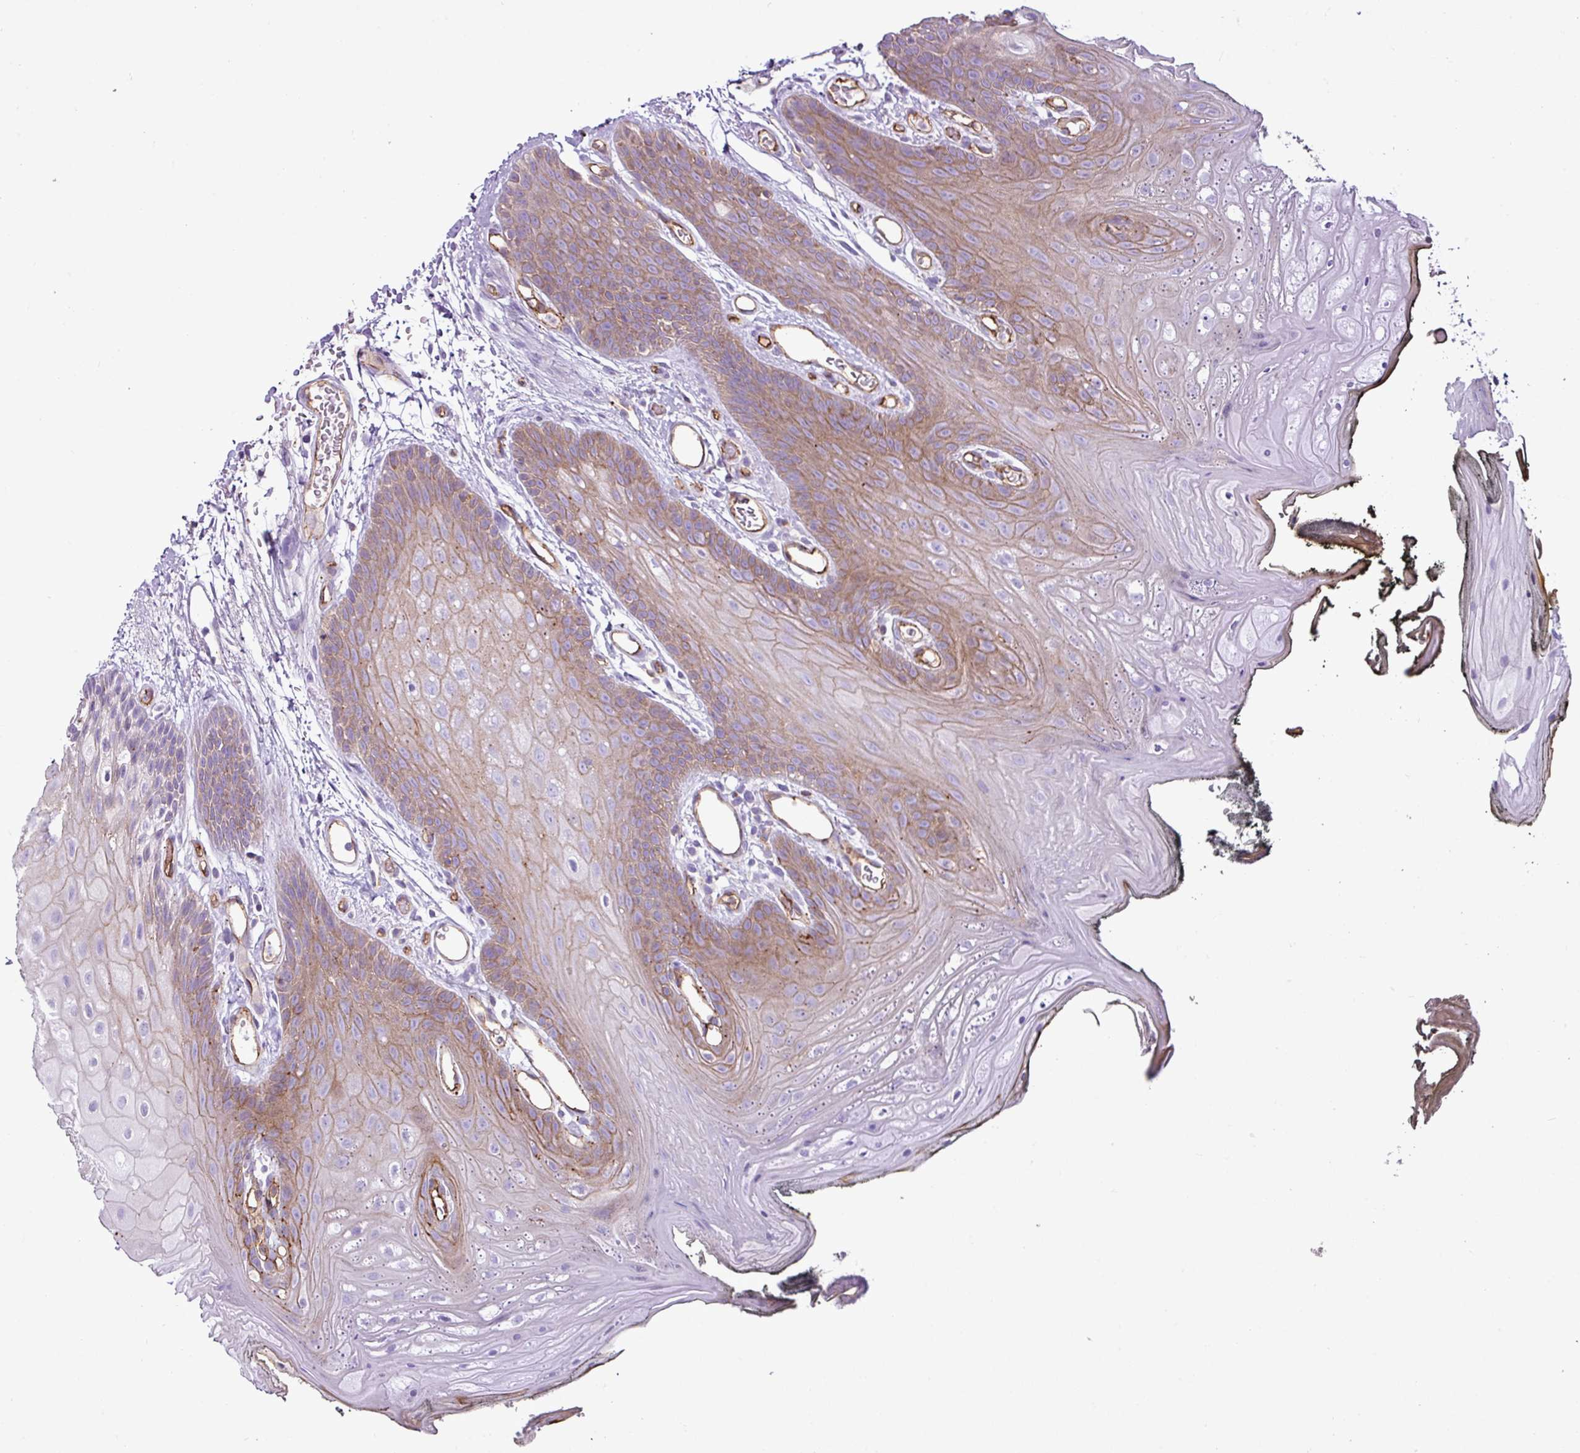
{"staining": {"intensity": "moderate", "quantity": "25%-75%", "location": "cytoplasmic/membranous"}, "tissue": "oral mucosa", "cell_type": "Squamous epithelial cells", "image_type": "normal", "snomed": [{"axis": "morphology", "description": "Normal tissue, NOS"}, {"axis": "morphology", "description": "Squamous cell carcinoma, NOS"}, {"axis": "topography", "description": "Oral tissue"}, {"axis": "topography", "description": "Head-Neck"}], "caption": "Unremarkable oral mucosa shows moderate cytoplasmic/membranous positivity in about 25%-75% of squamous epithelial cells, visualized by immunohistochemistry. The staining was performed using DAB to visualize the protein expression in brown, while the nuclei were stained in blue with hematoxylin (Magnification: 20x).", "gene": "EME2", "patient": {"sex": "female", "age": 81}}